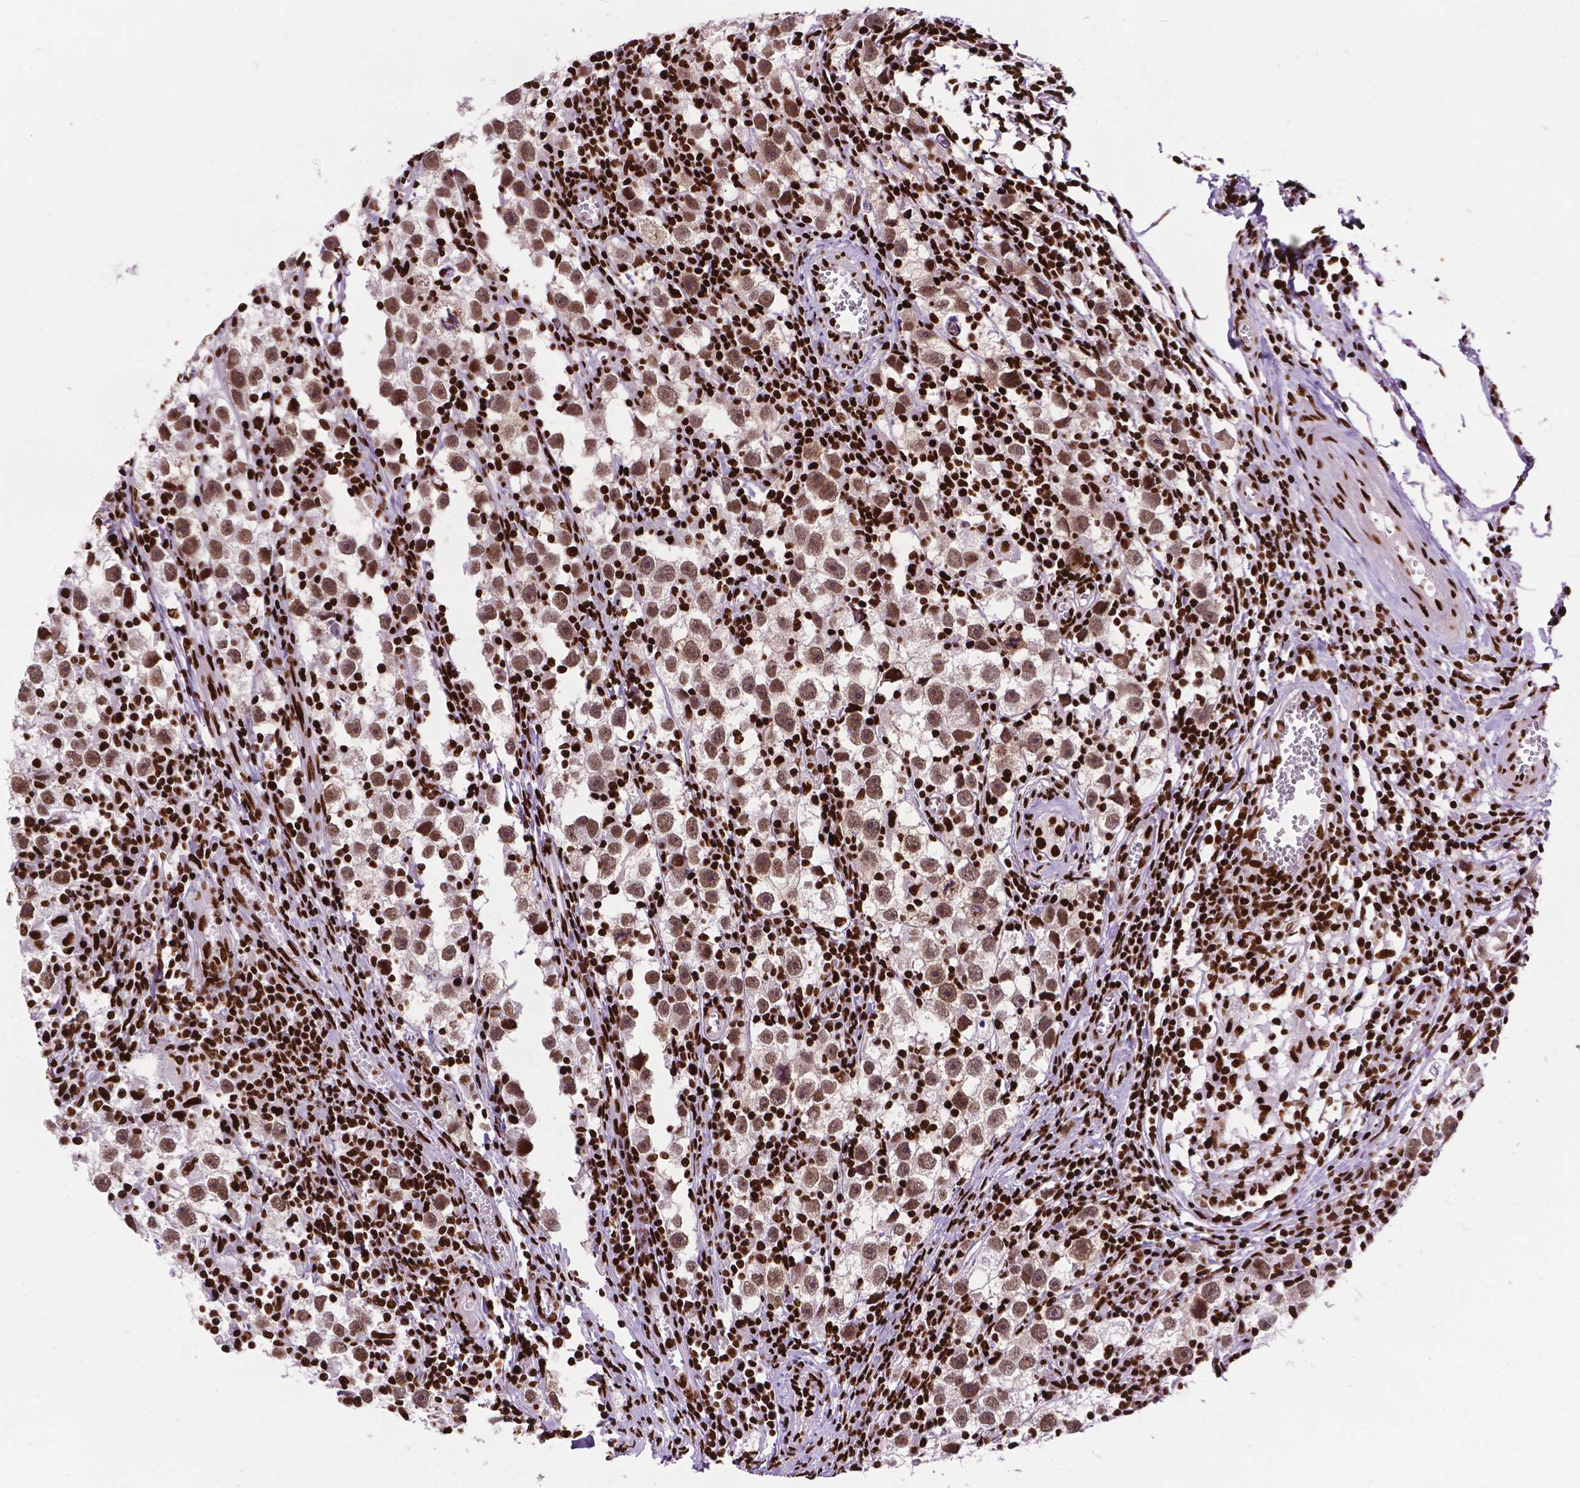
{"staining": {"intensity": "moderate", "quantity": ">75%", "location": "nuclear"}, "tissue": "testis cancer", "cell_type": "Tumor cells", "image_type": "cancer", "snomed": [{"axis": "morphology", "description": "Seminoma, NOS"}, {"axis": "topography", "description": "Testis"}], "caption": "Moderate nuclear staining is appreciated in approximately >75% of tumor cells in testis seminoma.", "gene": "SMIM5", "patient": {"sex": "male", "age": 30}}